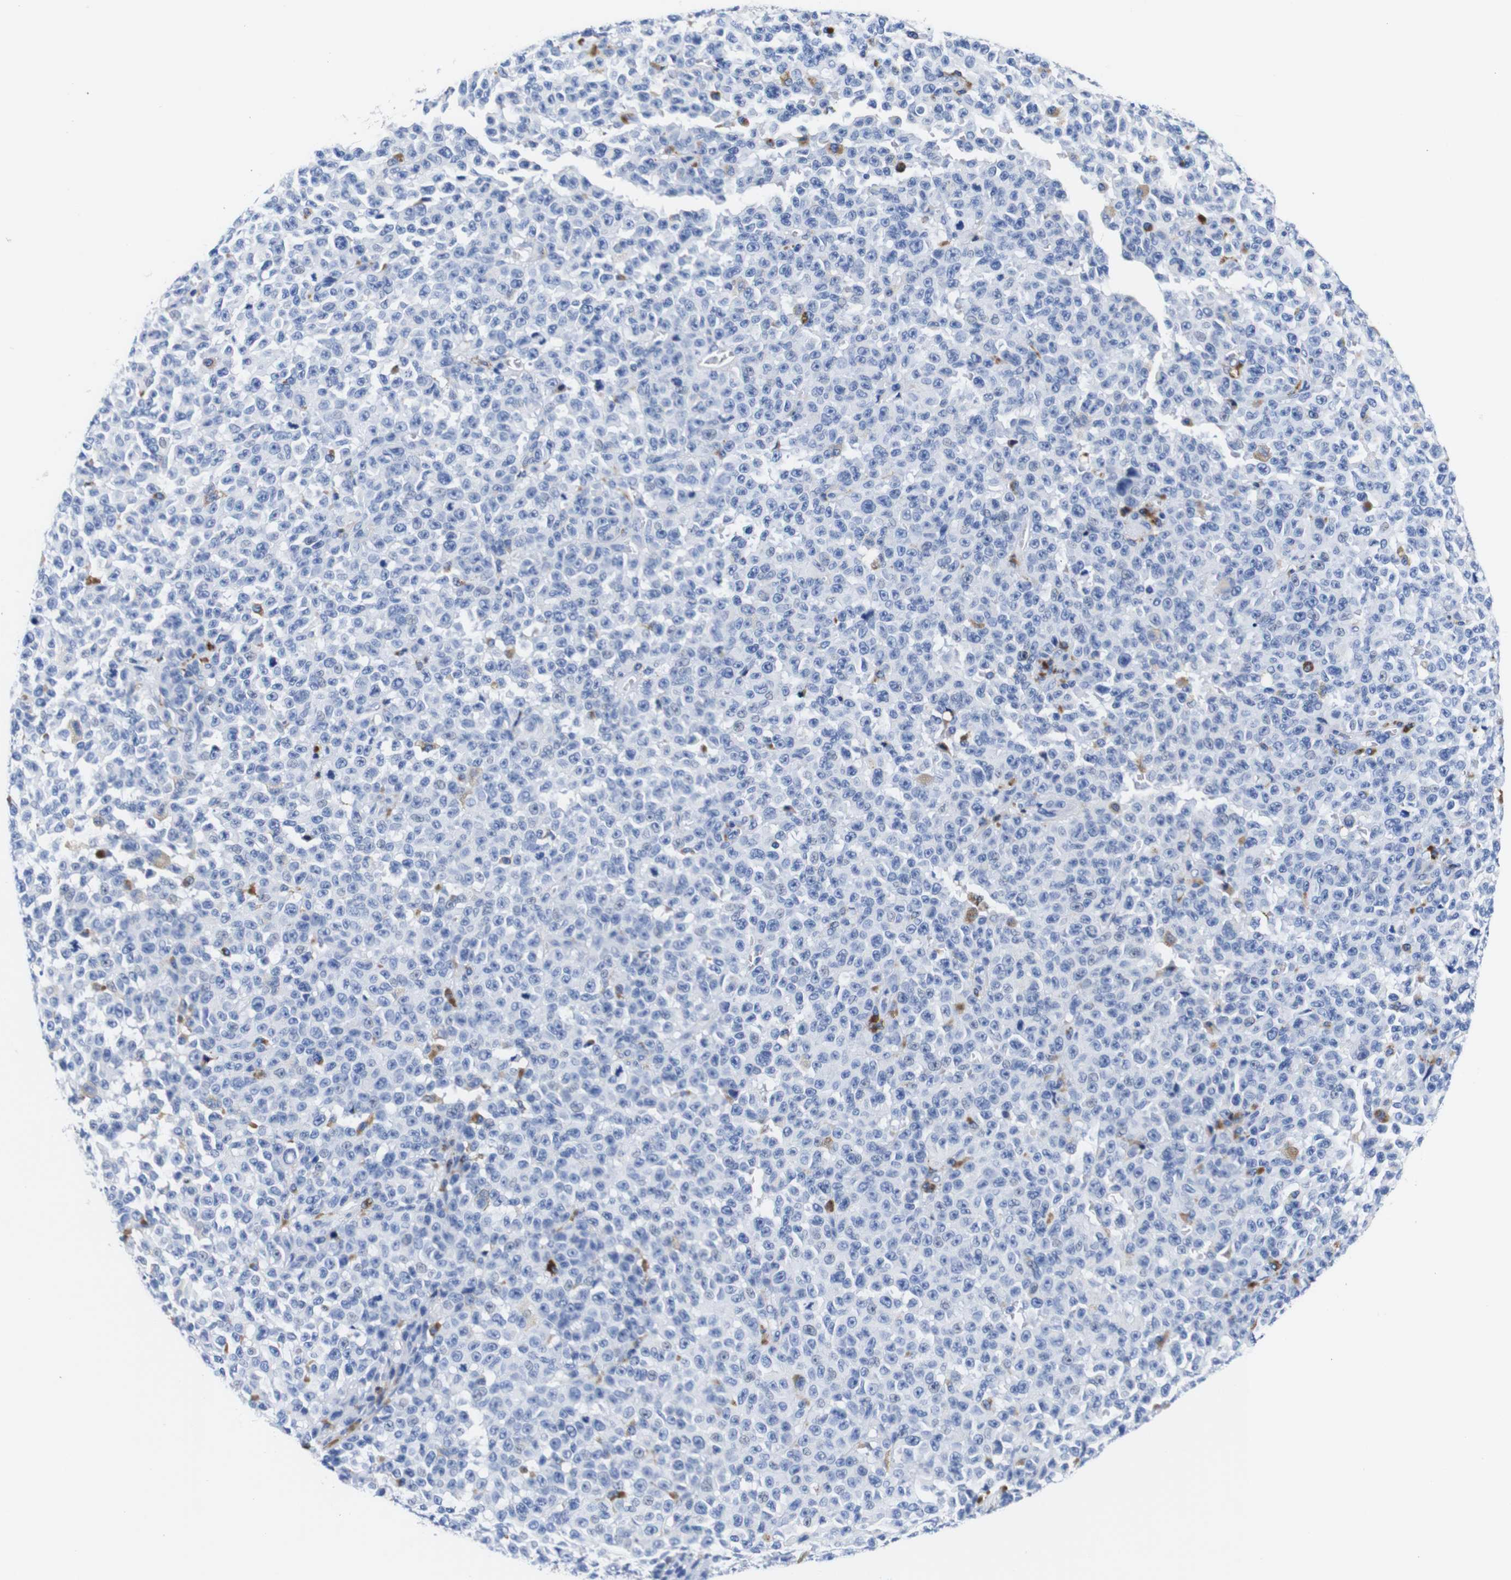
{"staining": {"intensity": "negative", "quantity": "none", "location": "none"}, "tissue": "melanoma", "cell_type": "Tumor cells", "image_type": "cancer", "snomed": [{"axis": "morphology", "description": "Malignant melanoma, NOS"}, {"axis": "topography", "description": "Skin"}], "caption": "IHC image of neoplastic tissue: human malignant melanoma stained with DAB (3,3'-diaminobenzidine) shows no significant protein staining in tumor cells. (Immunohistochemistry, brightfield microscopy, high magnification).", "gene": "HLA-DMB", "patient": {"sex": "female", "age": 82}}